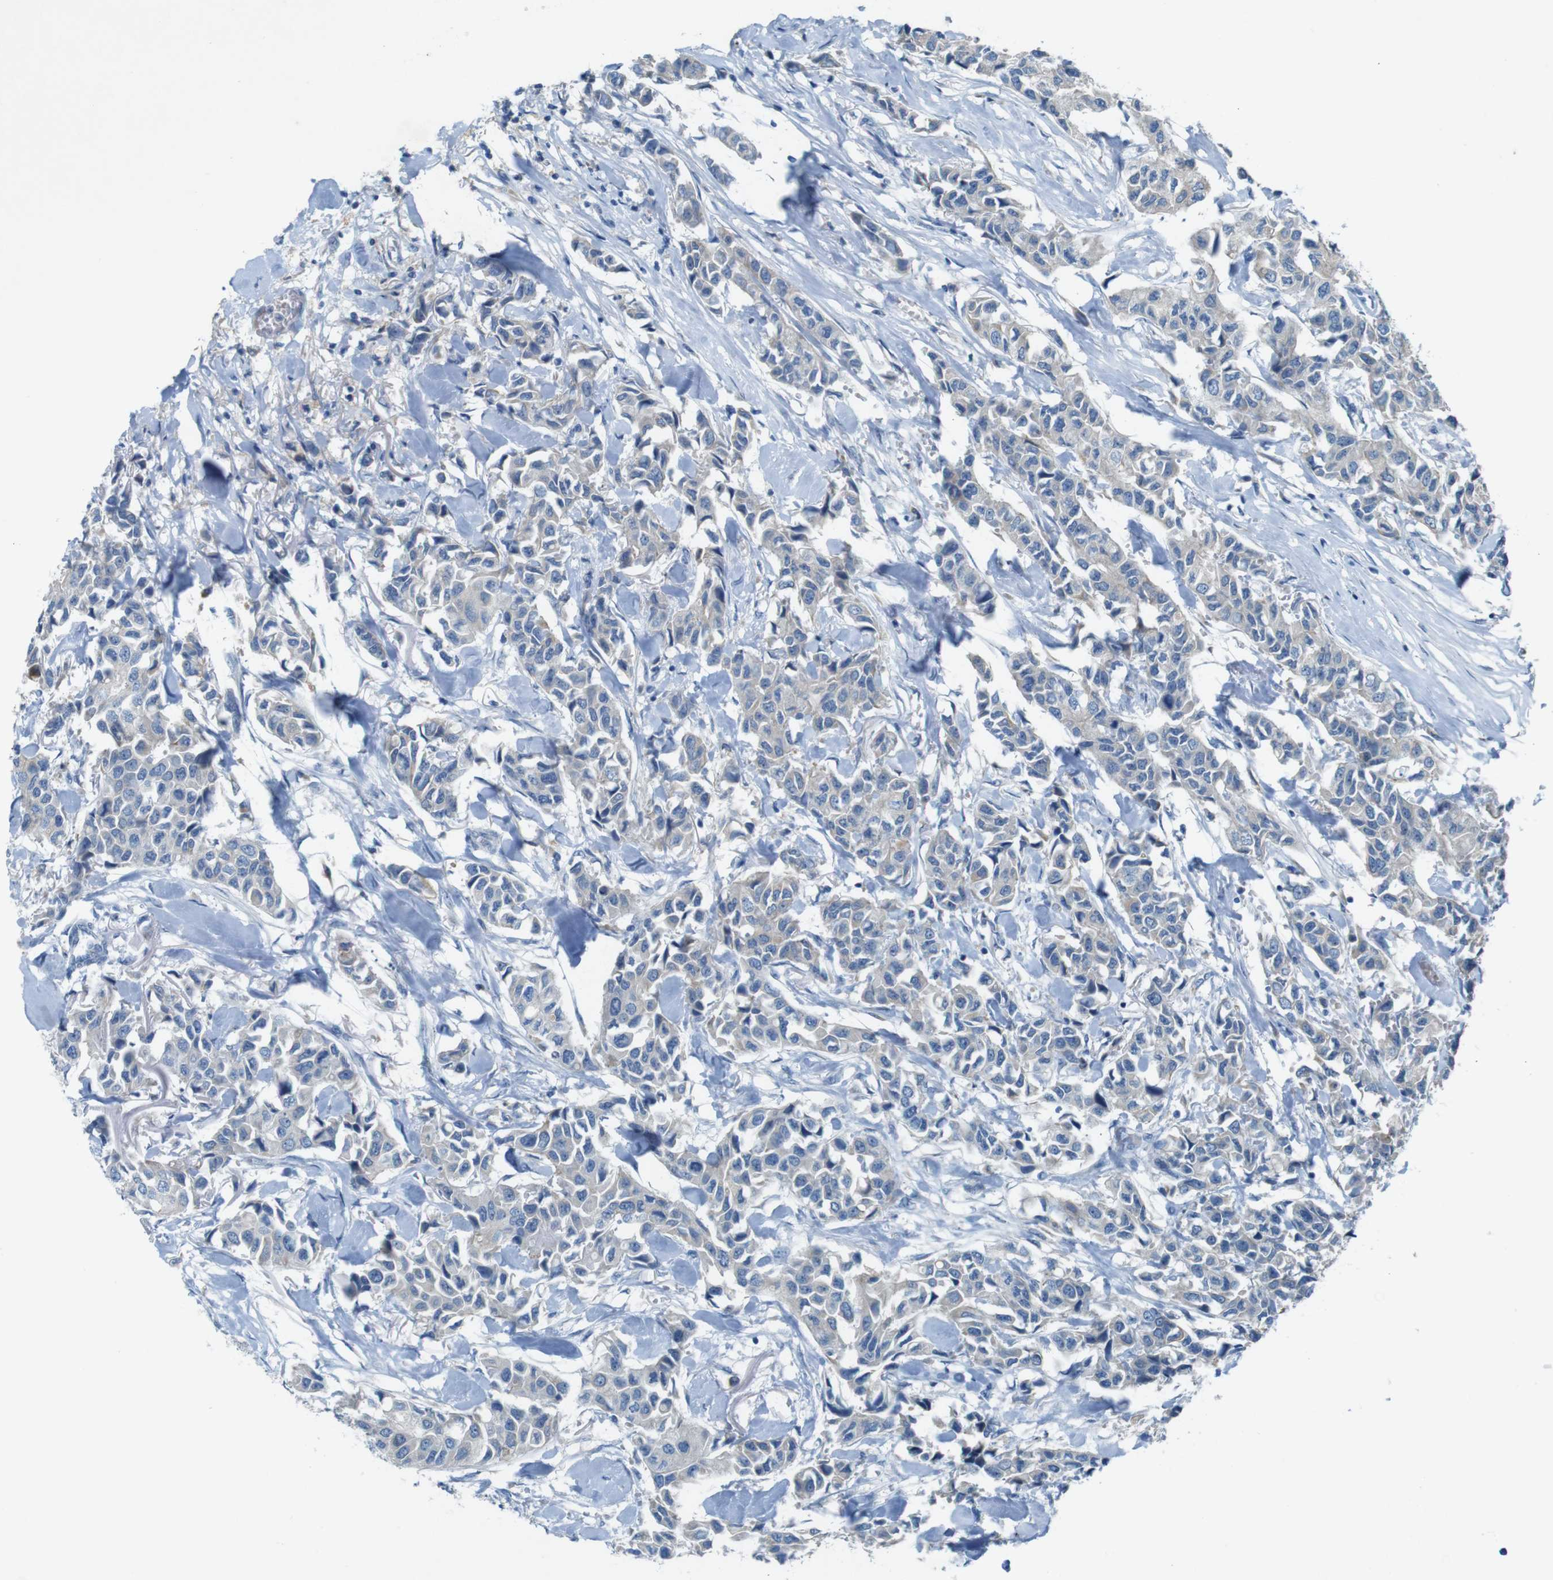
{"staining": {"intensity": "negative", "quantity": "none", "location": "none"}, "tissue": "breast cancer", "cell_type": "Tumor cells", "image_type": "cancer", "snomed": [{"axis": "morphology", "description": "Duct carcinoma"}, {"axis": "topography", "description": "Breast"}], "caption": "Breast invasive ductal carcinoma was stained to show a protein in brown. There is no significant staining in tumor cells.", "gene": "MOGAT3", "patient": {"sex": "female", "age": 80}}